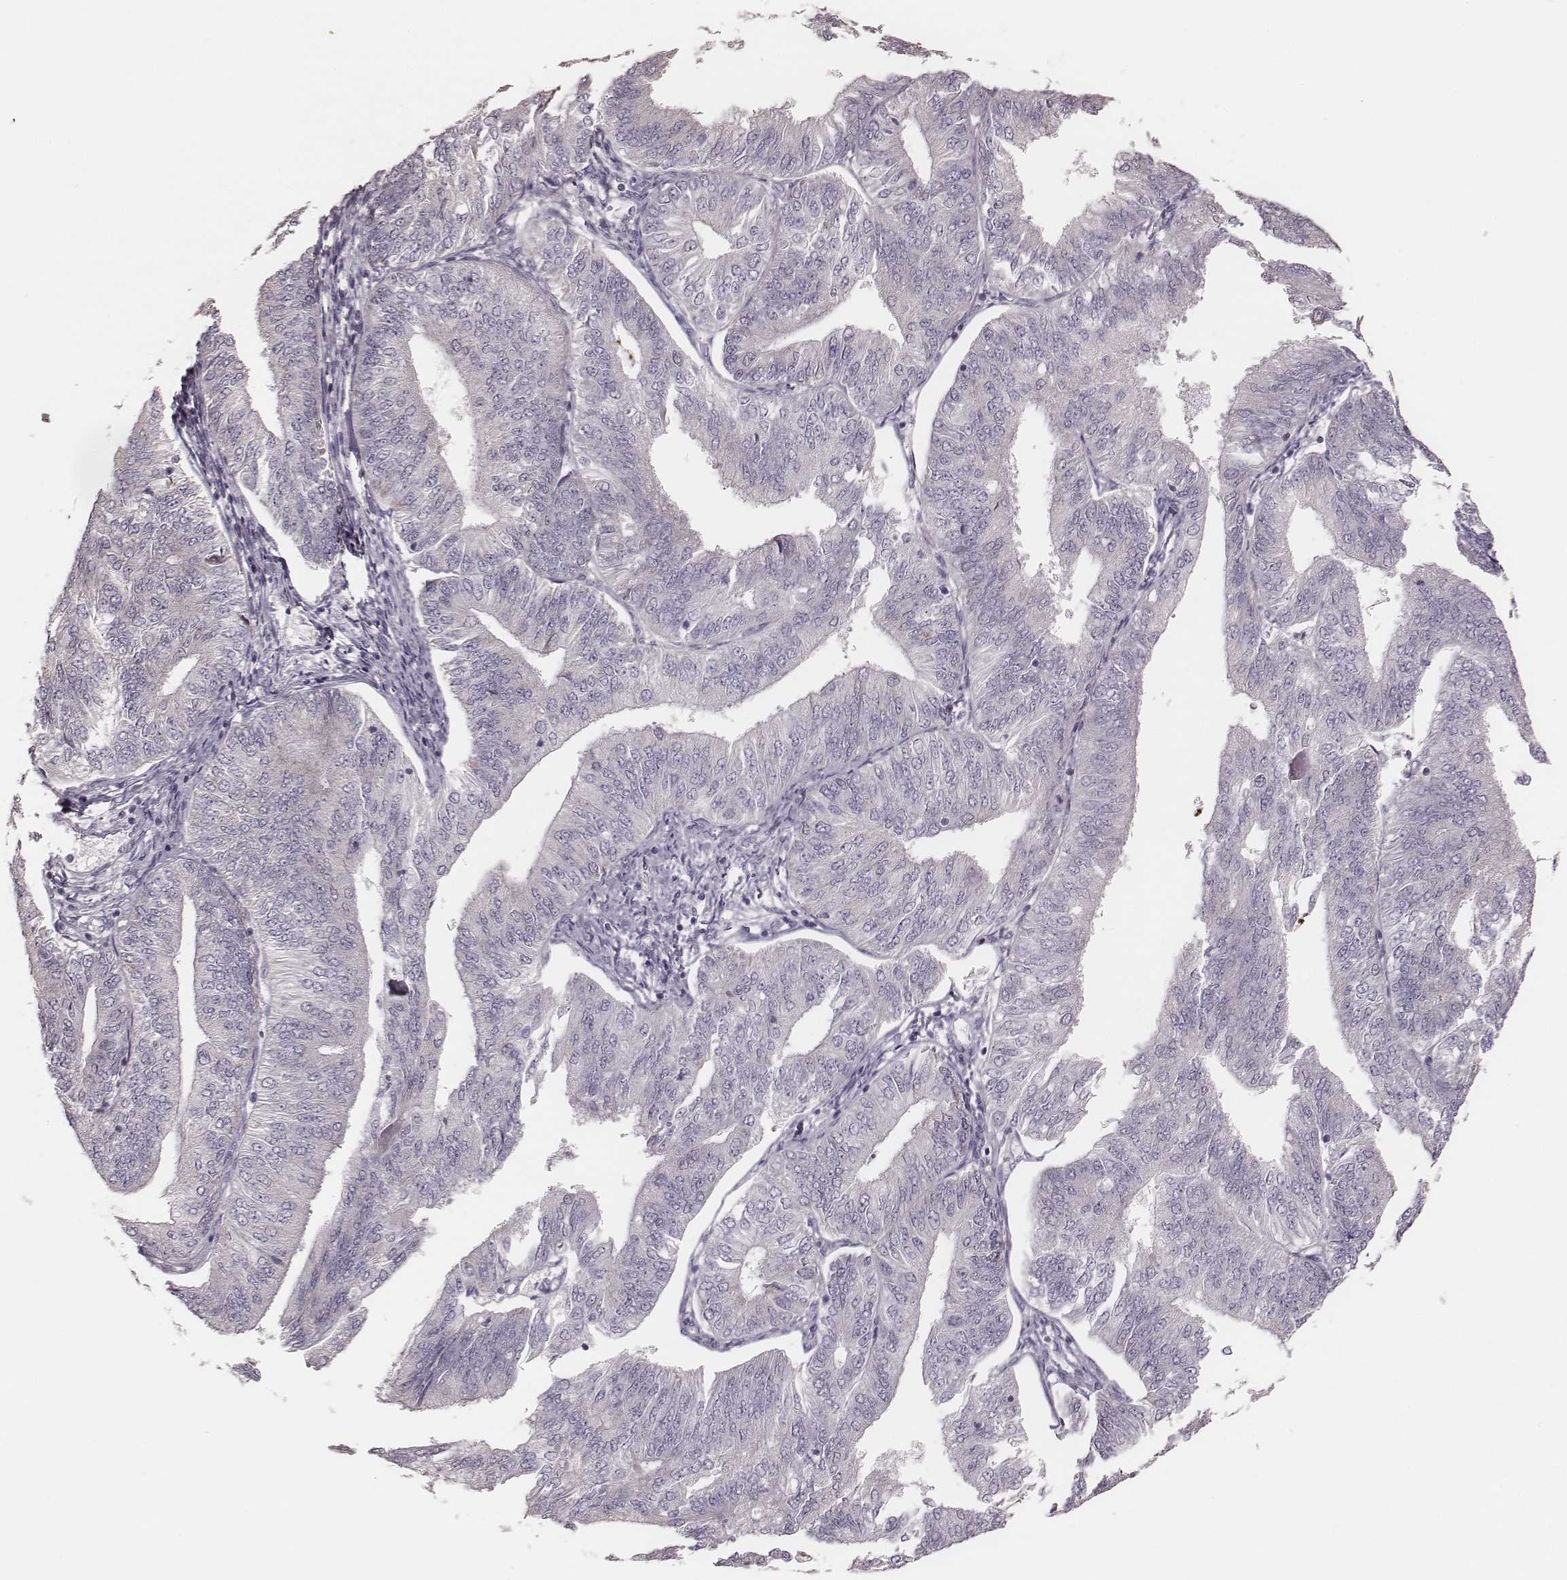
{"staining": {"intensity": "negative", "quantity": "none", "location": "none"}, "tissue": "endometrial cancer", "cell_type": "Tumor cells", "image_type": "cancer", "snomed": [{"axis": "morphology", "description": "Adenocarcinoma, NOS"}, {"axis": "topography", "description": "Endometrium"}], "caption": "IHC image of adenocarcinoma (endometrial) stained for a protein (brown), which displays no expression in tumor cells.", "gene": "KIF5C", "patient": {"sex": "female", "age": 58}}